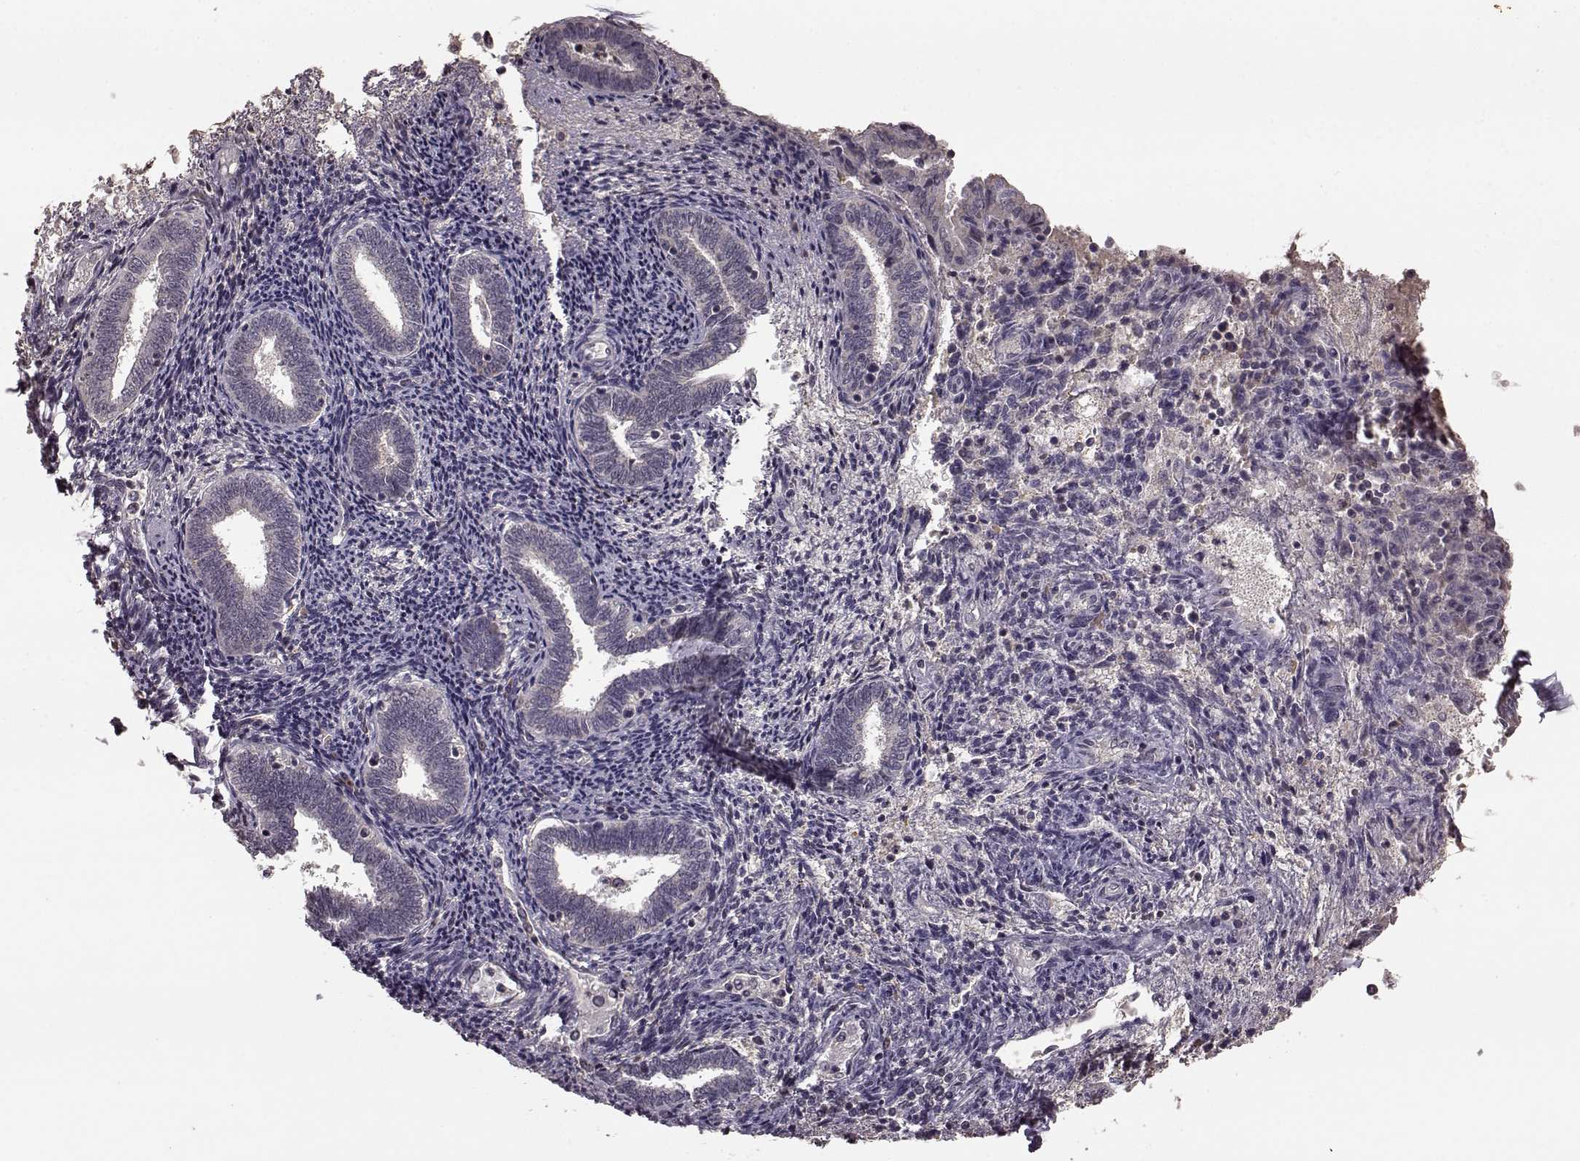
{"staining": {"intensity": "negative", "quantity": "none", "location": "none"}, "tissue": "endometrium", "cell_type": "Cells in endometrial stroma", "image_type": "normal", "snomed": [{"axis": "morphology", "description": "Normal tissue, NOS"}, {"axis": "topography", "description": "Endometrium"}], "caption": "Immunohistochemistry (IHC) micrograph of normal human endometrium stained for a protein (brown), which reveals no positivity in cells in endometrial stroma.", "gene": "NRL", "patient": {"sex": "female", "age": 42}}